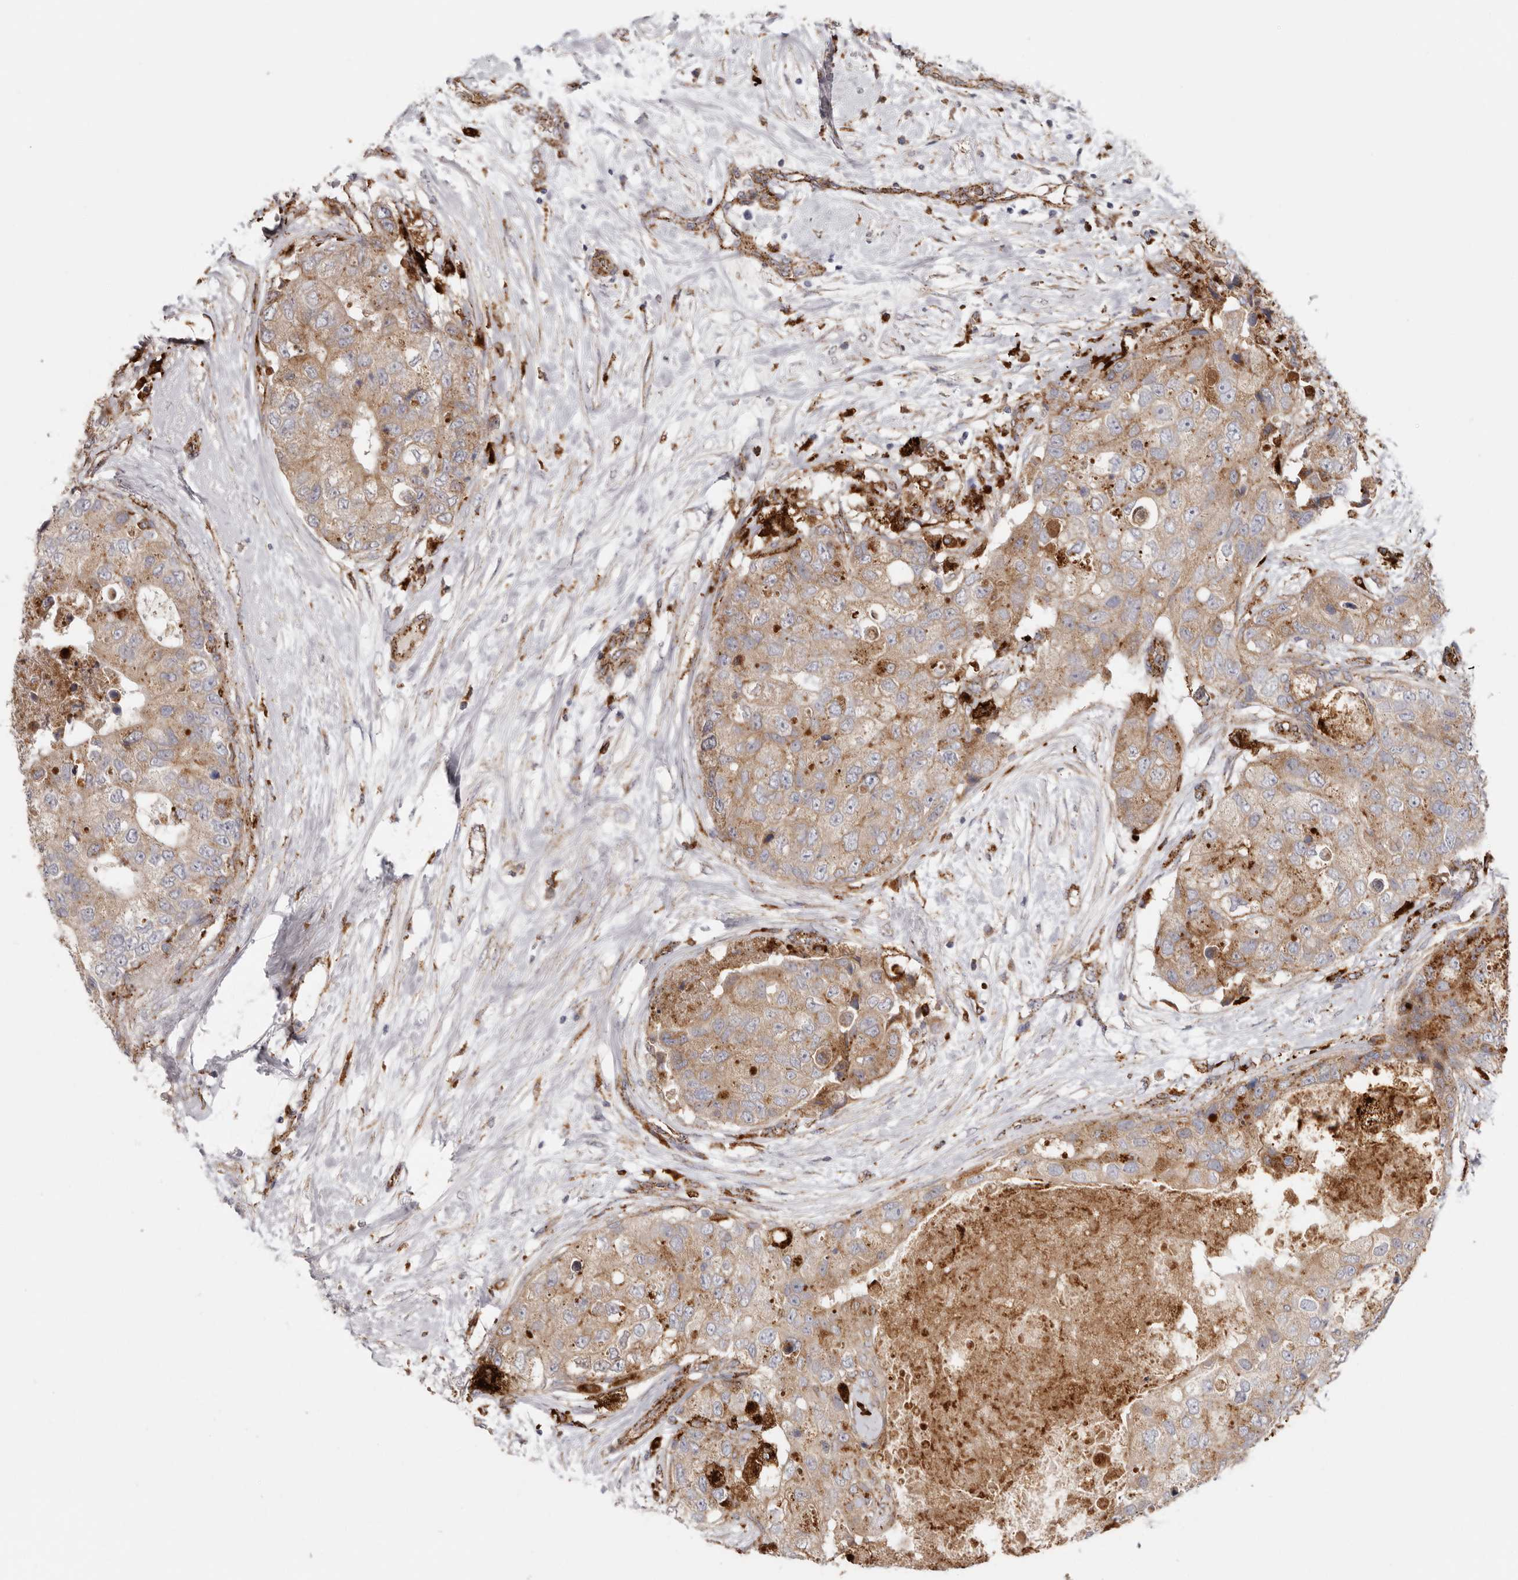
{"staining": {"intensity": "moderate", "quantity": ">75%", "location": "cytoplasmic/membranous"}, "tissue": "breast cancer", "cell_type": "Tumor cells", "image_type": "cancer", "snomed": [{"axis": "morphology", "description": "Duct carcinoma"}, {"axis": "topography", "description": "Breast"}], "caption": "Protein expression analysis of breast cancer reveals moderate cytoplasmic/membranous staining in approximately >75% of tumor cells.", "gene": "GRN", "patient": {"sex": "female", "age": 62}}